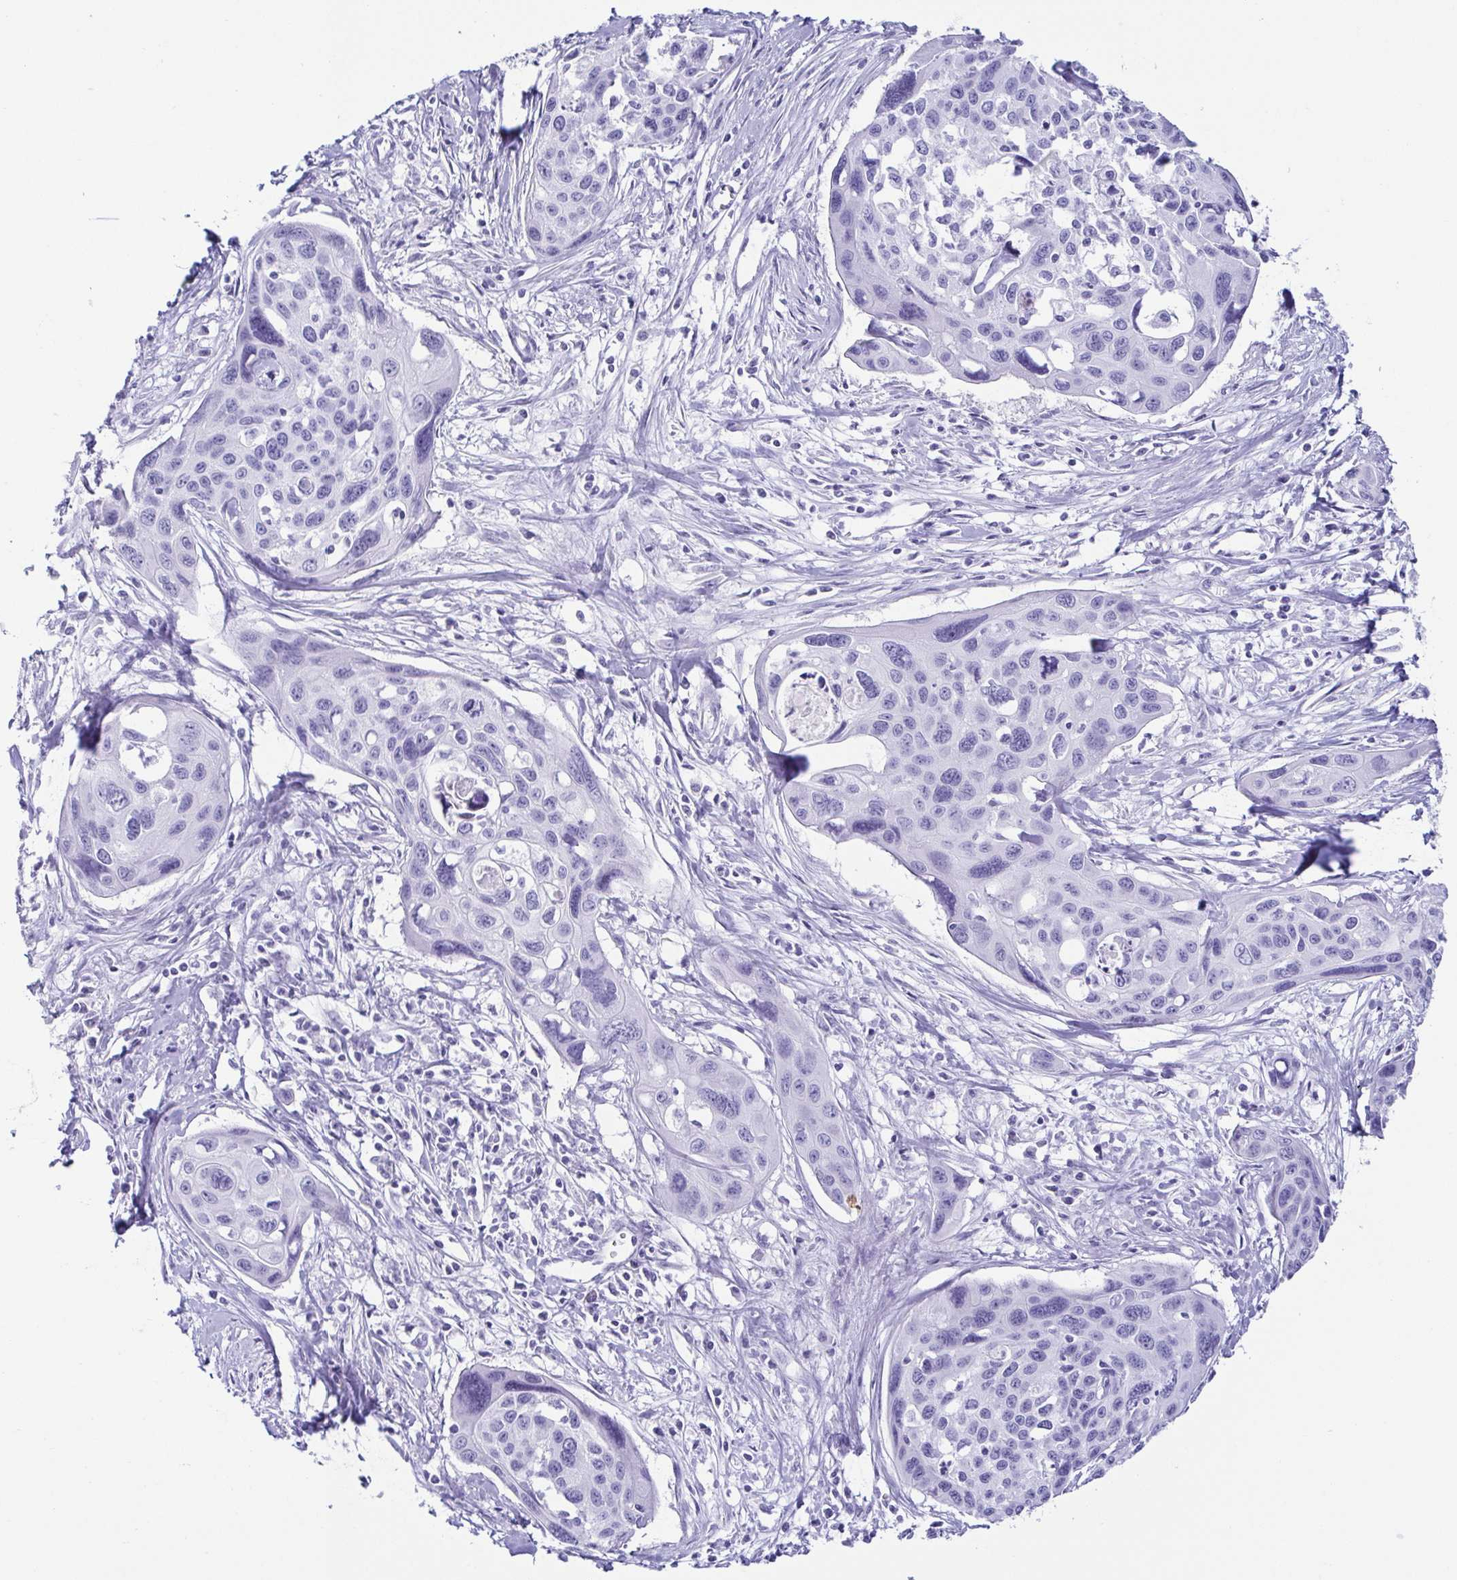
{"staining": {"intensity": "negative", "quantity": "none", "location": "none"}, "tissue": "cervical cancer", "cell_type": "Tumor cells", "image_type": "cancer", "snomed": [{"axis": "morphology", "description": "Squamous cell carcinoma, NOS"}, {"axis": "topography", "description": "Cervix"}], "caption": "A high-resolution photomicrograph shows immunohistochemistry staining of cervical cancer (squamous cell carcinoma), which reveals no significant expression in tumor cells.", "gene": "CD164L2", "patient": {"sex": "female", "age": 31}}